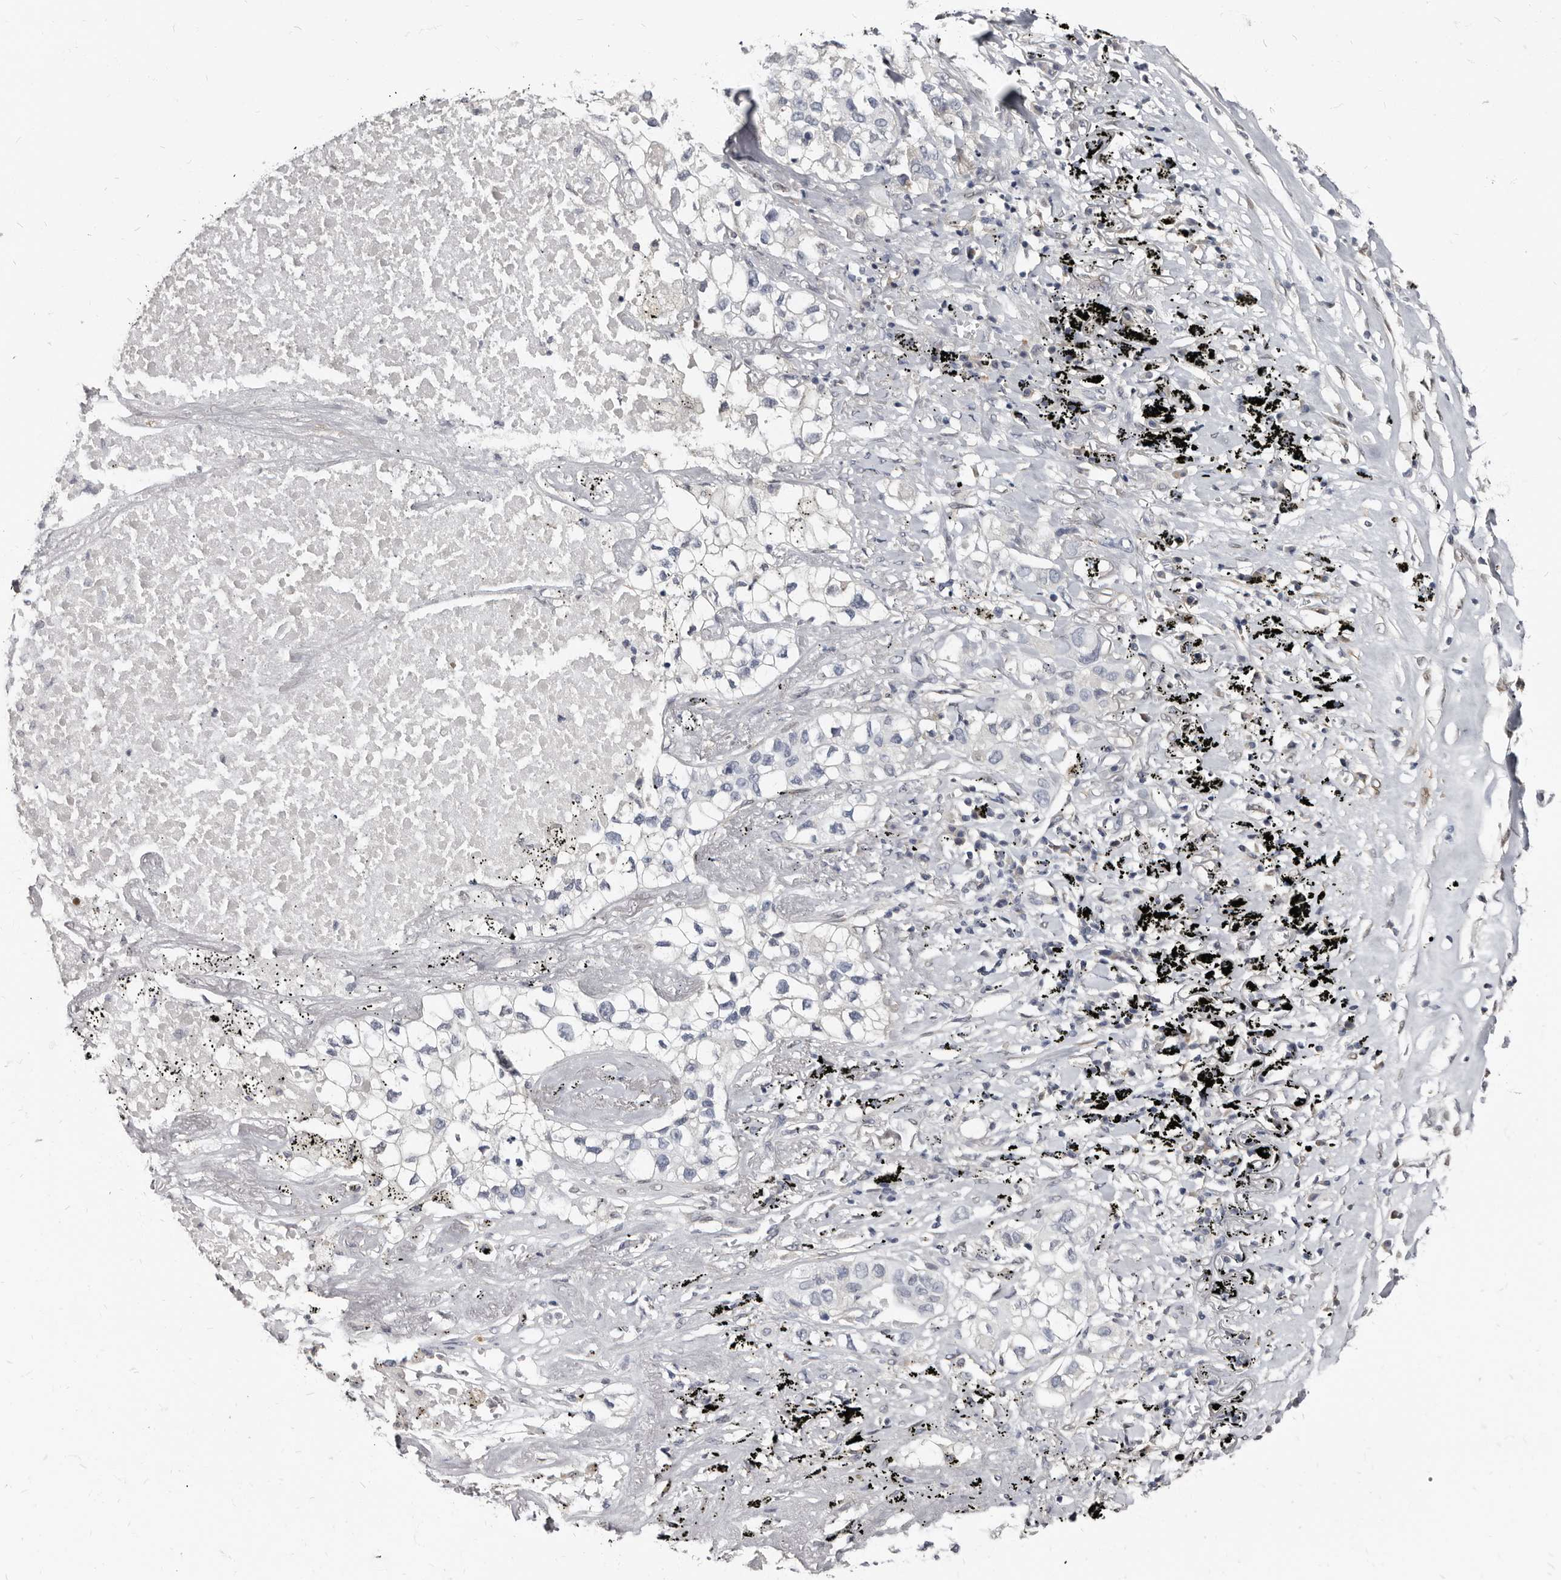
{"staining": {"intensity": "negative", "quantity": "none", "location": "none"}, "tissue": "lung cancer", "cell_type": "Tumor cells", "image_type": "cancer", "snomed": [{"axis": "morphology", "description": "Adenocarcinoma, NOS"}, {"axis": "topography", "description": "Lung"}], "caption": "Protein analysis of lung adenocarcinoma displays no significant staining in tumor cells. Nuclei are stained in blue.", "gene": "MRGPRF", "patient": {"sex": "male", "age": 63}}